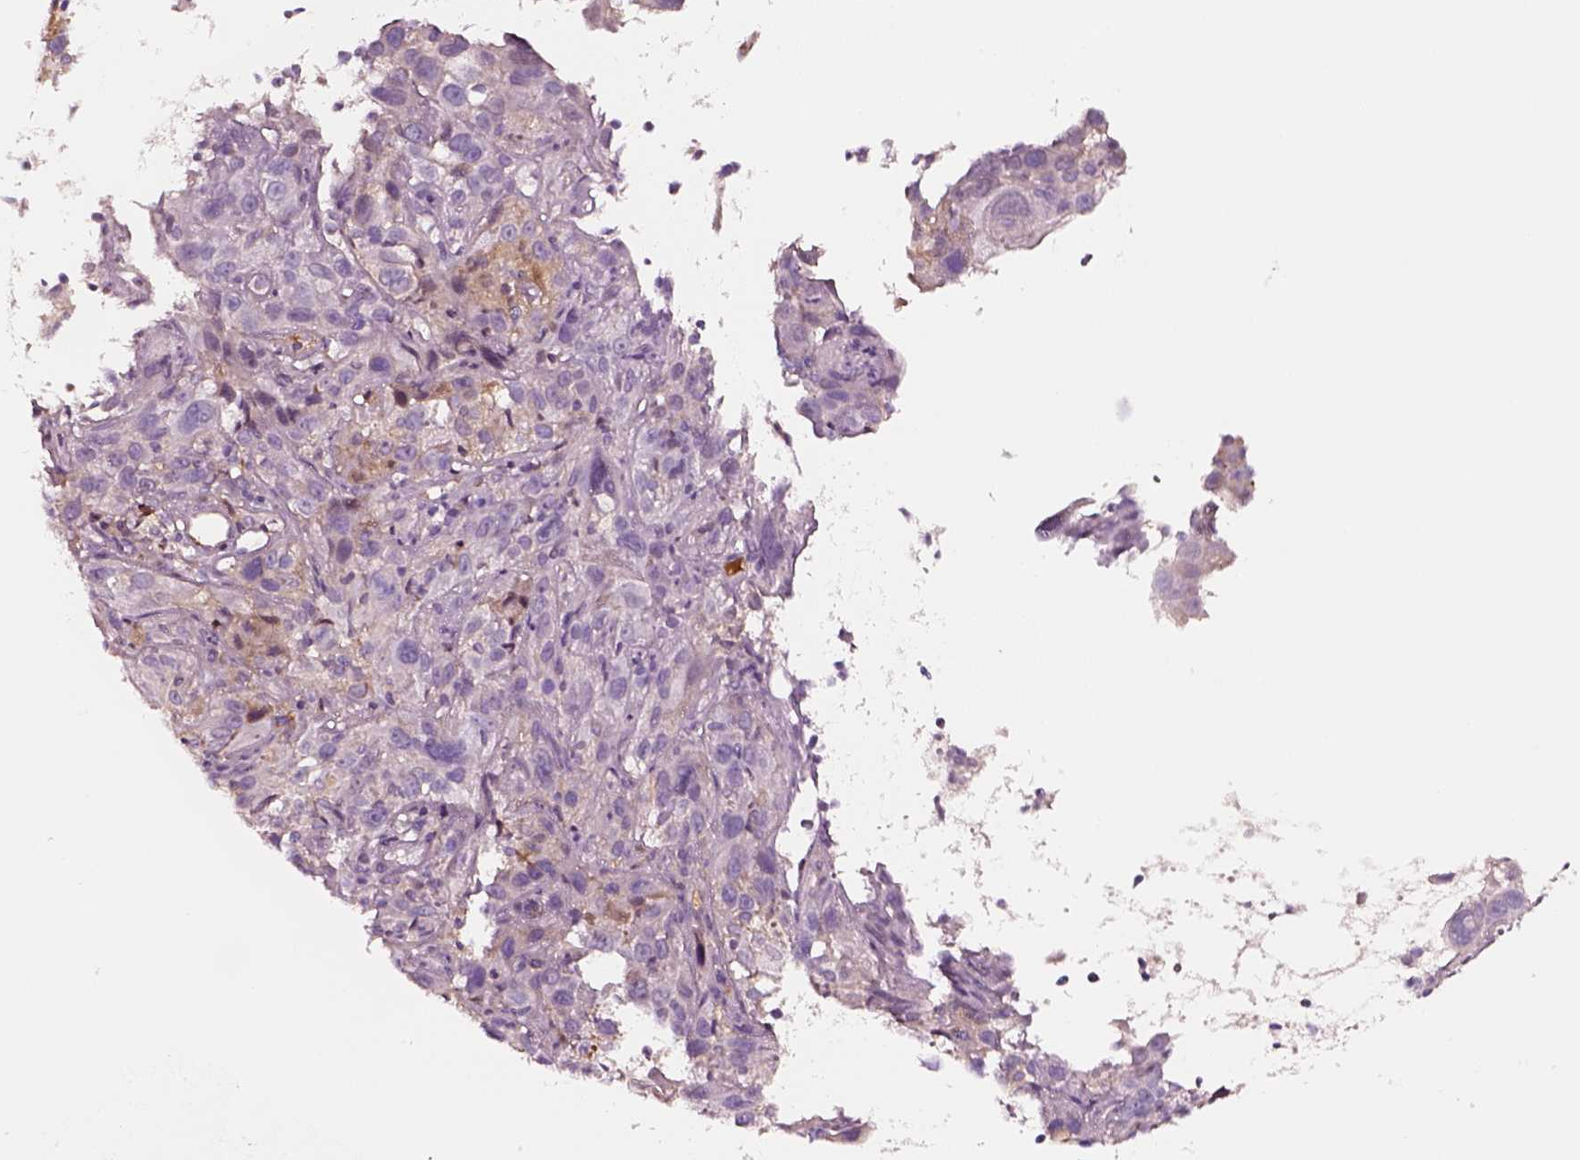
{"staining": {"intensity": "negative", "quantity": "none", "location": "none"}, "tissue": "cervical cancer", "cell_type": "Tumor cells", "image_type": "cancer", "snomed": [{"axis": "morphology", "description": "Squamous cell carcinoma, NOS"}, {"axis": "topography", "description": "Cervix"}], "caption": "This is an immunohistochemistry (IHC) micrograph of cervical cancer. There is no staining in tumor cells.", "gene": "TF", "patient": {"sex": "female", "age": 37}}